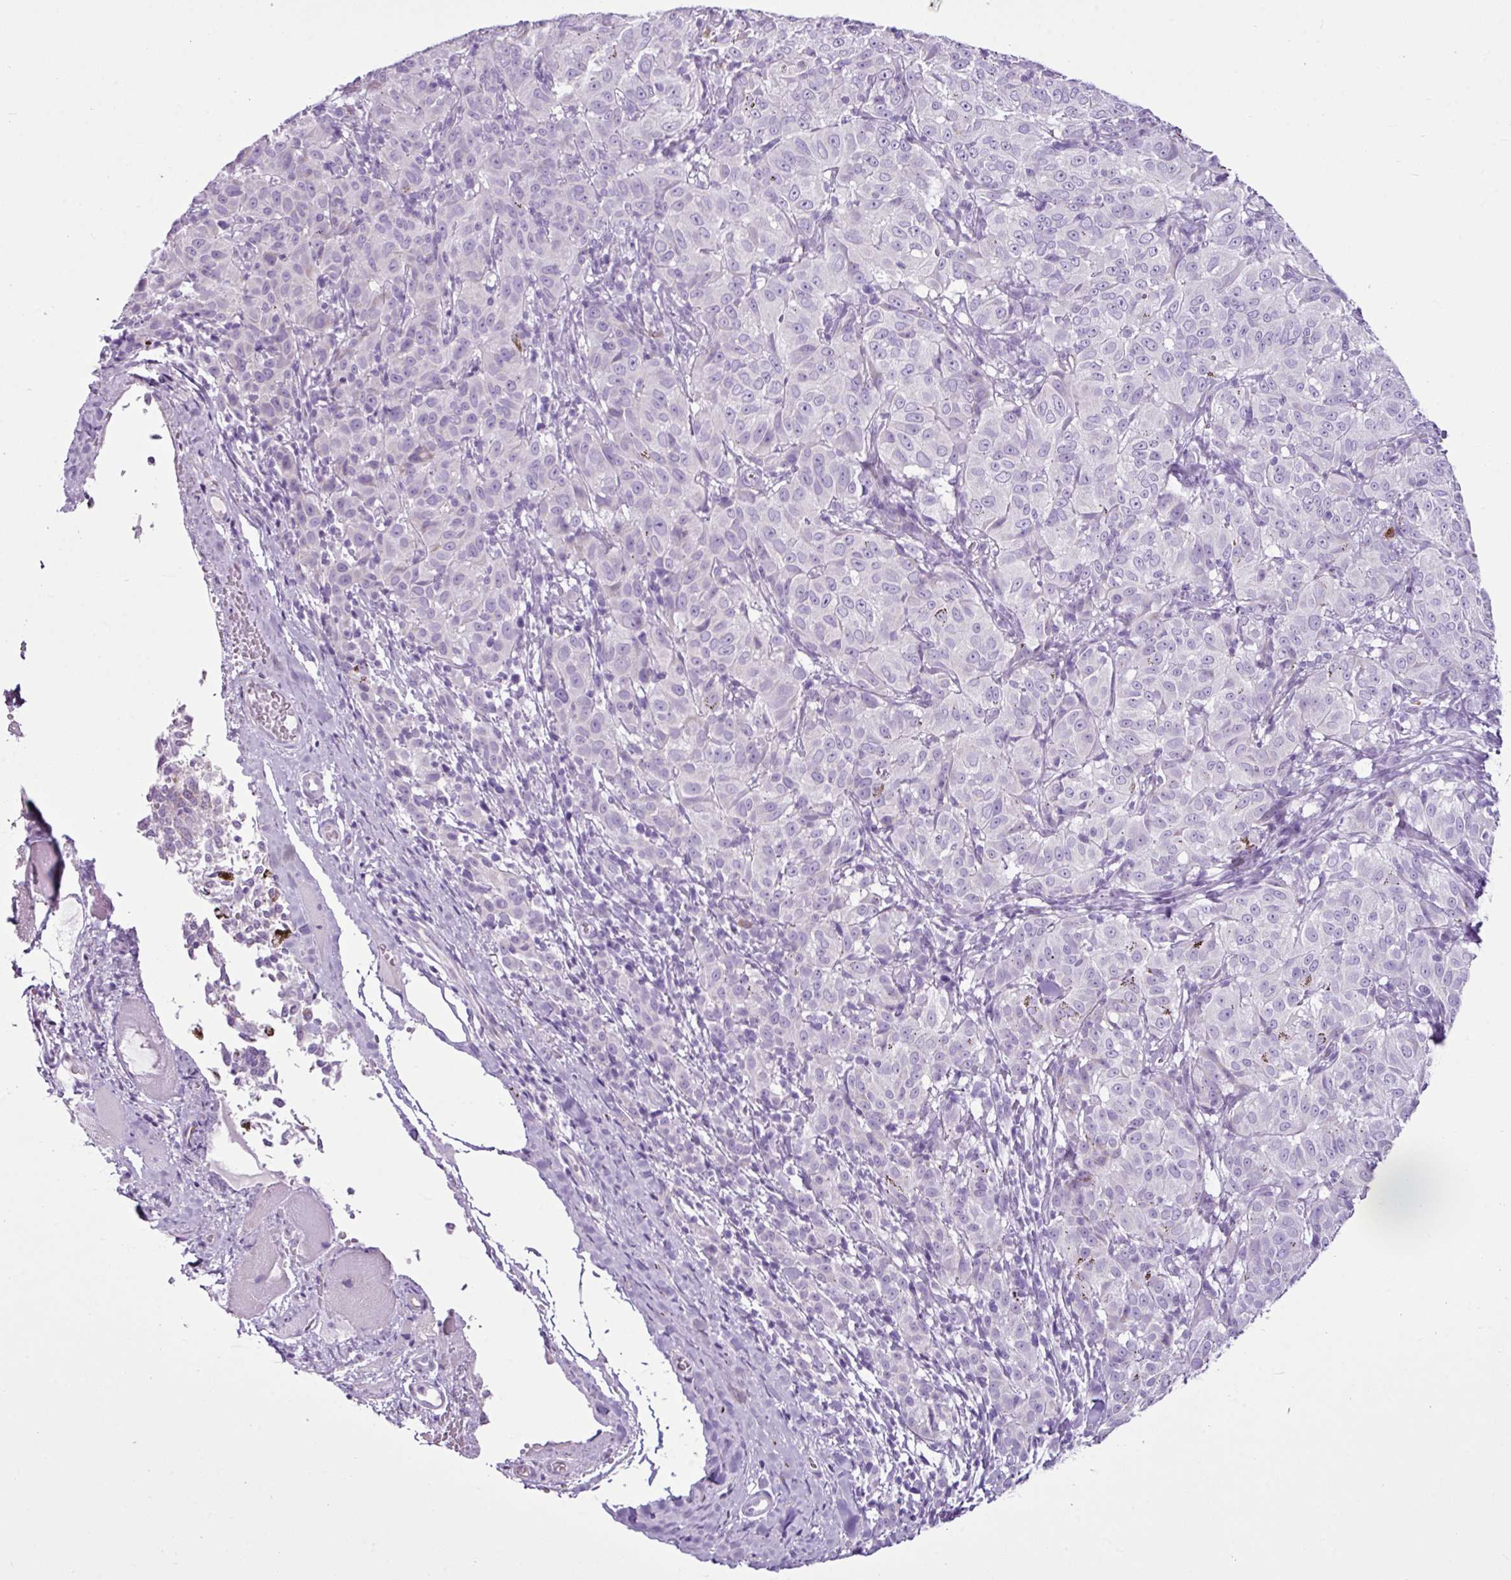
{"staining": {"intensity": "negative", "quantity": "none", "location": "none"}, "tissue": "melanoma", "cell_type": "Tumor cells", "image_type": "cancer", "snomed": [{"axis": "morphology", "description": "Malignant melanoma, NOS"}, {"axis": "topography", "description": "Skin"}], "caption": "IHC image of neoplastic tissue: human malignant melanoma stained with DAB reveals no significant protein positivity in tumor cells. (Immunohistochemistry (ihc), brightfield microscopy, high magnification).", "gene": "LILRB4", "patient": {"sex": "female", "age": 72}}